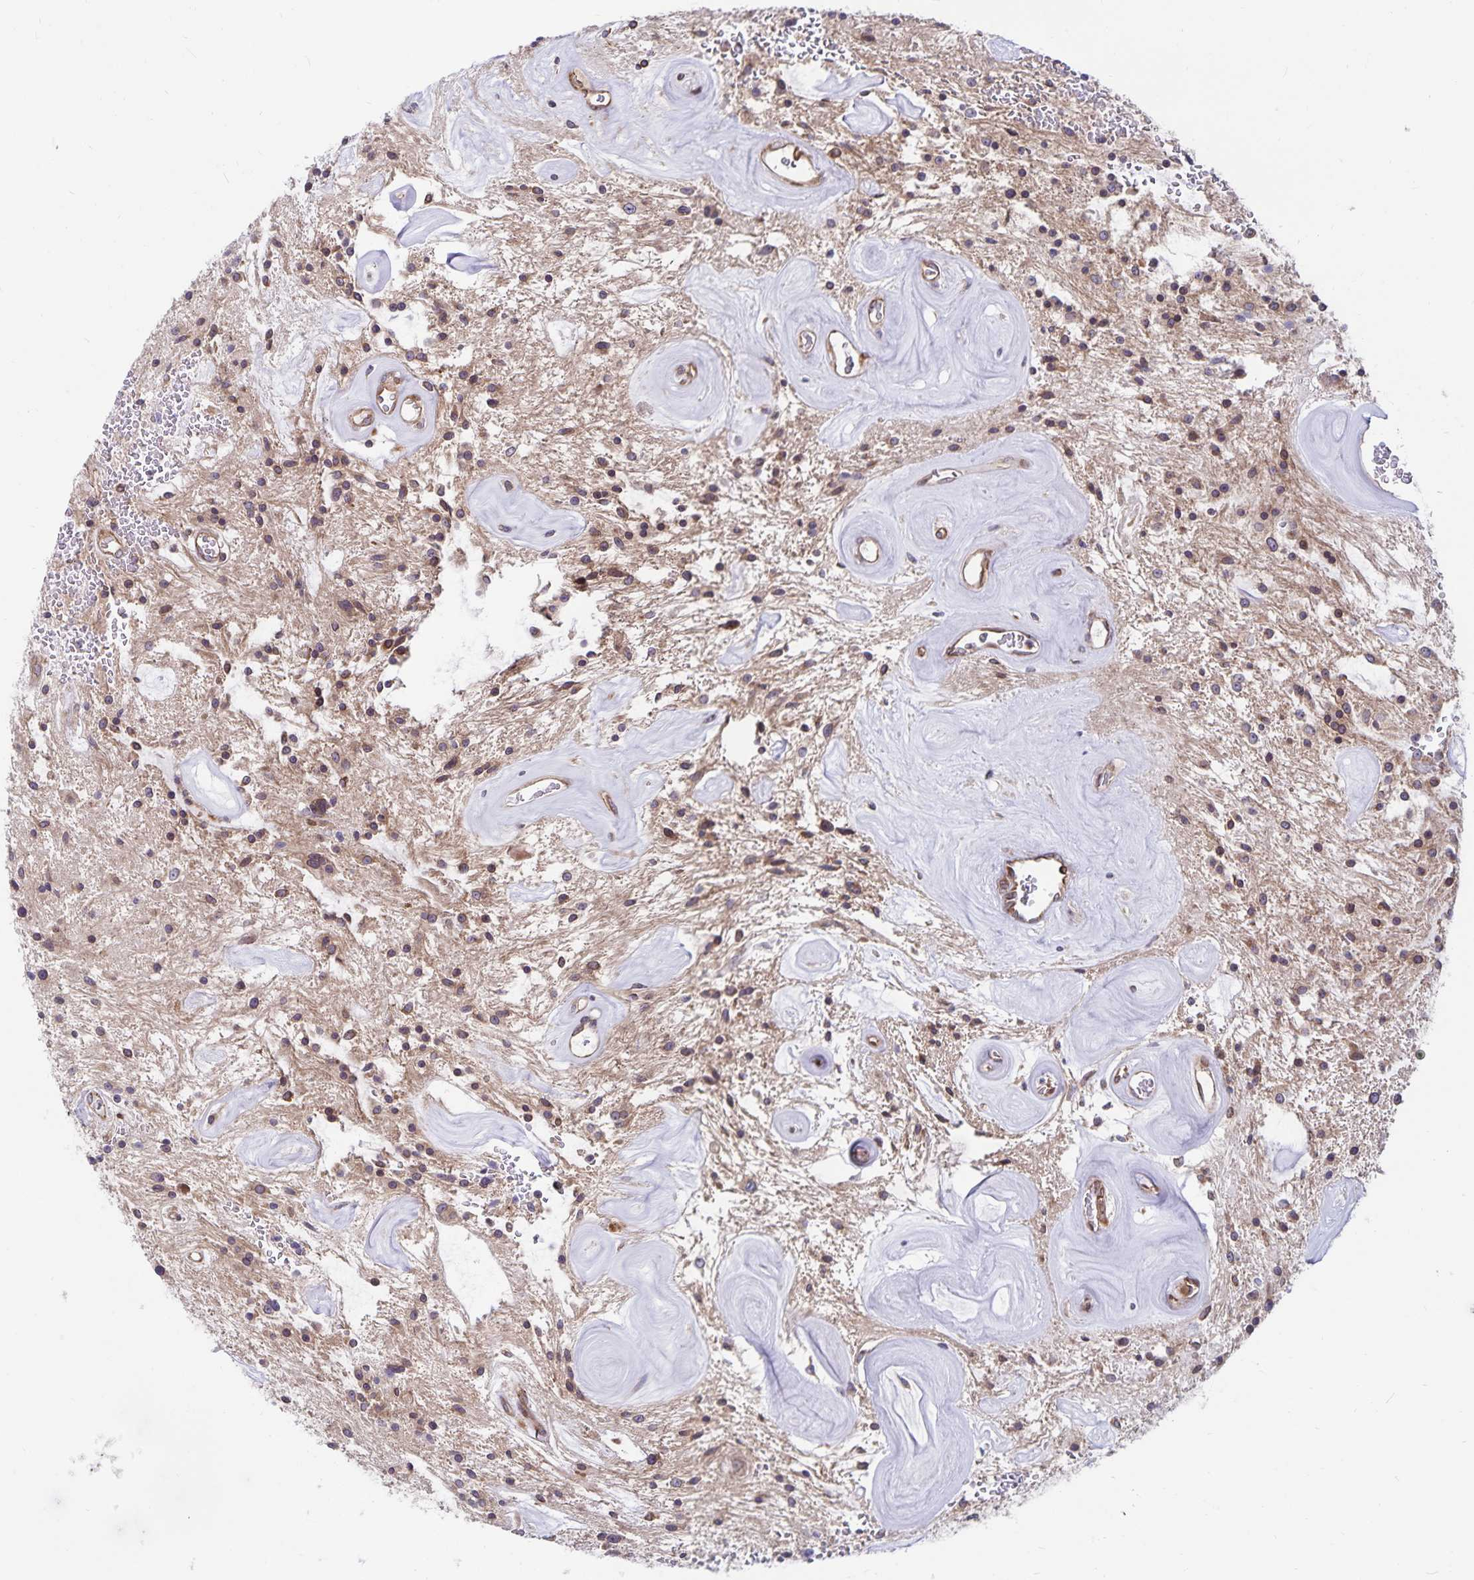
{"staining": {"intensity": "weak", "quantity": "25%-75%", "location": "cytoplasmic/membranous,nuclear"}, "tissue": "glioma", "cell_type": "Tumor cells", "image_type": "cancer", "snomed": [{"axis": "morphology", "description": "Glioma, malignant, Low grade"}, {"axis": "topography", "description": "Cerebellum"}], "caption": "Immunohistochemistry (IHC) staining of malignant glioma (low-grade), which shows low levels of weak cytoplasmic/membranous and nuclear expression in about 25%-75% of tumor cells indicating weak cytoplasmic/membranous and nuclear protein expression. The staining was performed using DAB (3,3'-diaminobenzidine) (brown) for protein detection and nuclei were counterstained in hematoxylin (blue).", "gene": "SEC62", "patient": {"sex": "female", "age": 14}}